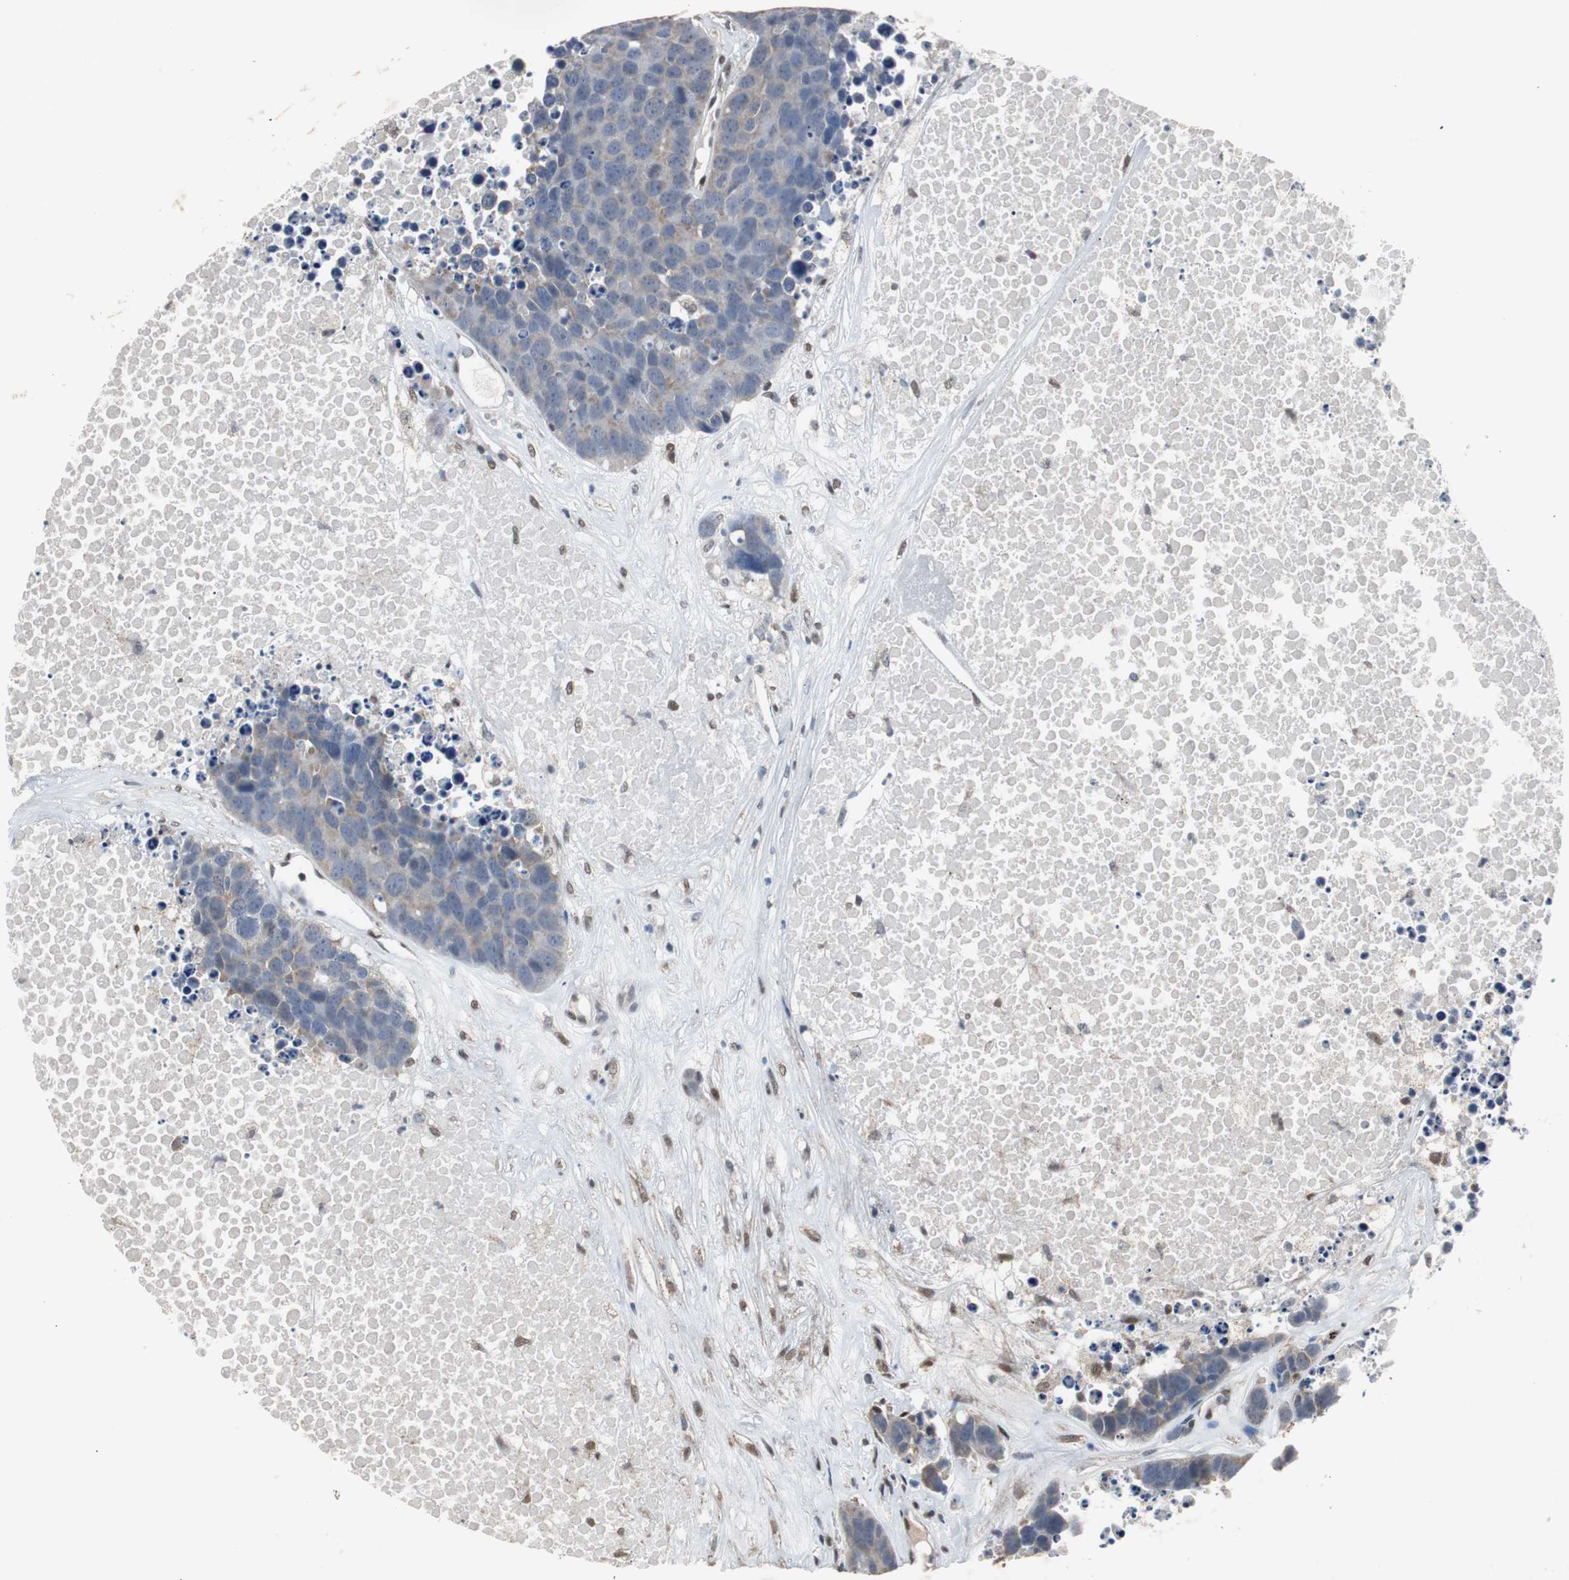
{"staining": {"intensity": "negative", "quantity": "none", "location": "none"}, "tissue": "carcinoid", "cell_type": "Tumor cells", "image_type": "cancer", "snomed": [{"axis": "morphology", "description": "Carcinoid, malignant, NOS"}, {"axis": "topography", "description": "Lung"}], "caption": "High power microscopy histopathology image of an immunohistochemistry histopathology image of carcinoid, revealing no significant expression in tumor cells.", "gene": "ZHX2", "patient": {"sex": "male", "age": 60}}